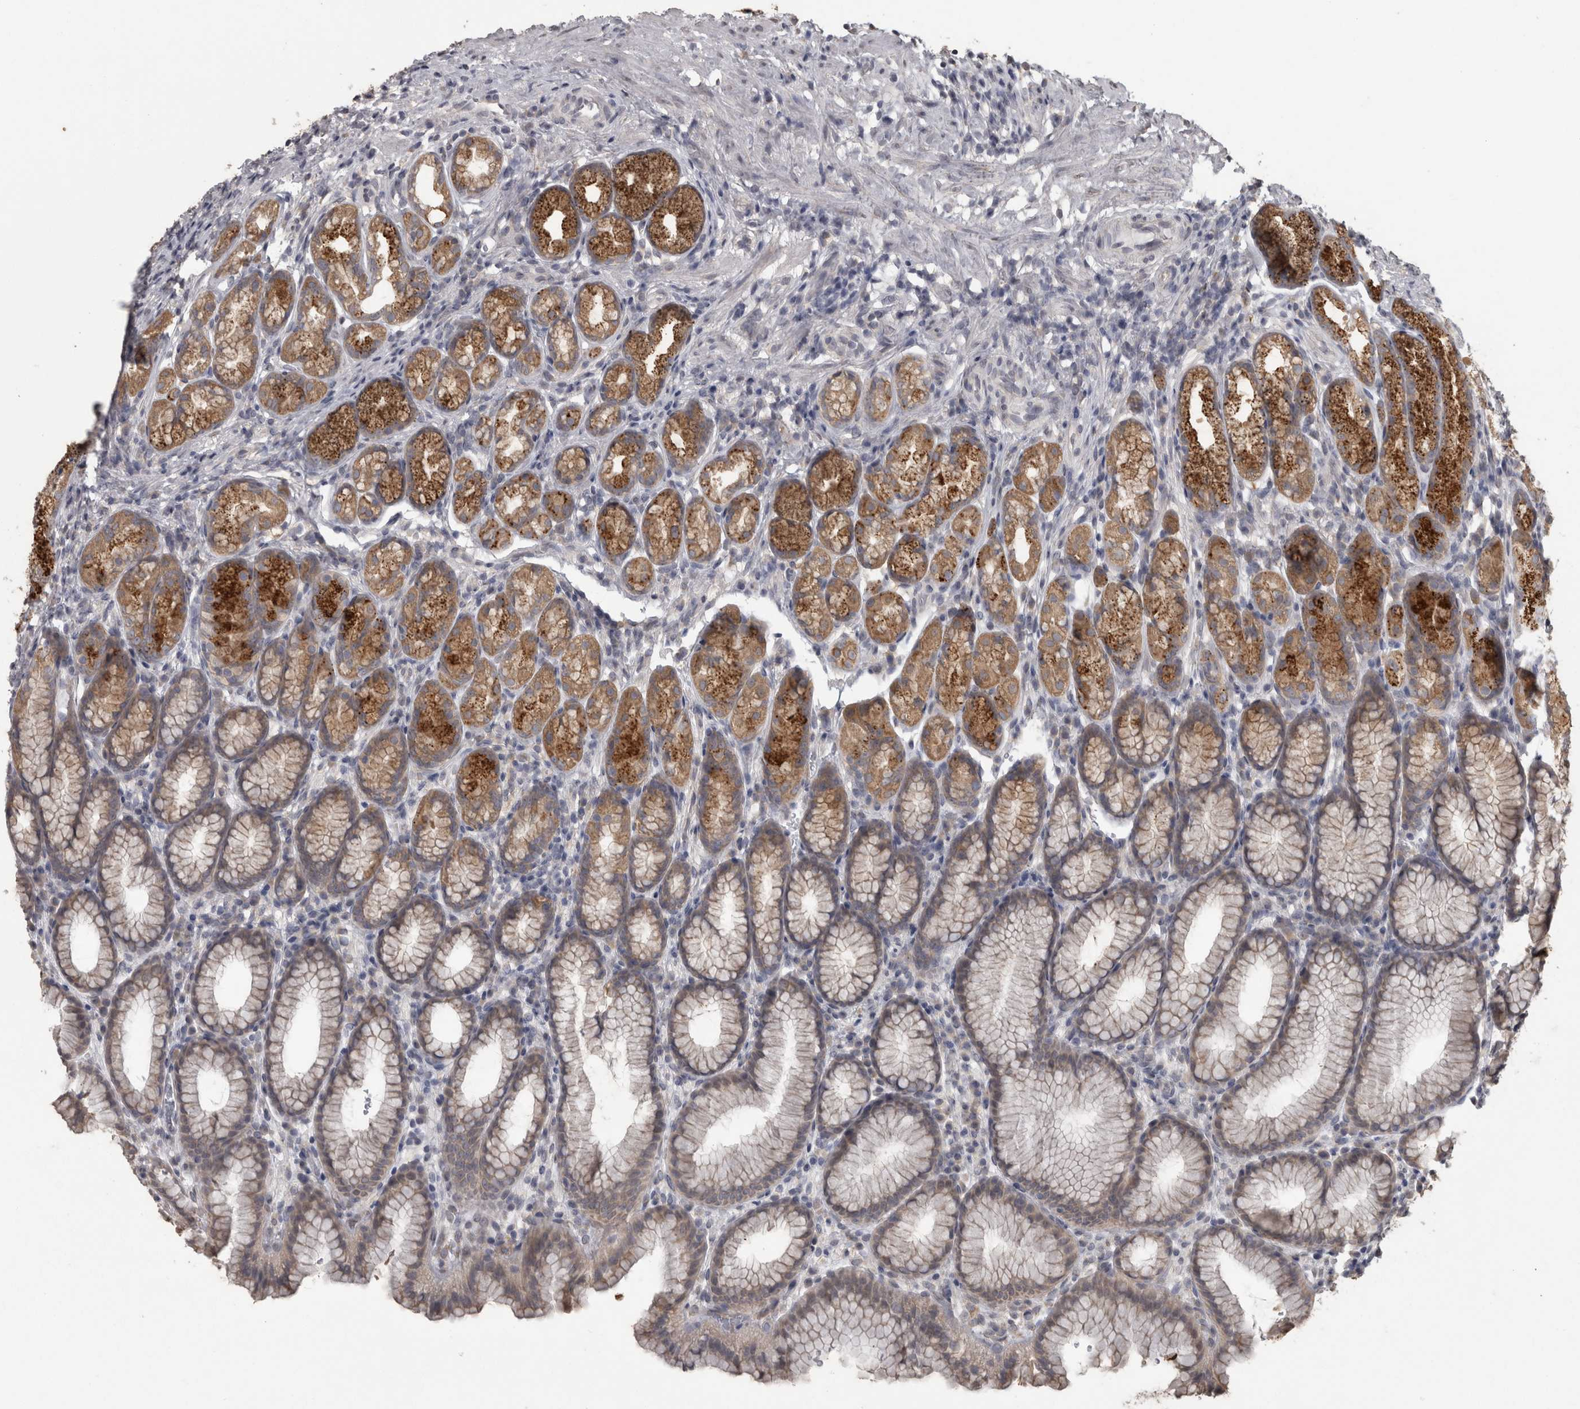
{"staining": {"intensity": "moderate", "quantity": ">75%", "location": "cytoplasmic/membranous"}, "tissue": "stomach", "cell_type": "Glandular cells", "image_type": "normal", "snomed": [{"axis": "morphology", "description": "Normal tissue, NOS"}, {"axis": "topography", "description": "Stomach"}], "caption": "Immunohistochemistry image of normal stomach: human stomach stained using IHC exhibits medium levels of moderate protein expression localized specifically in the cytoplasmic/membranous of glandular cells, appearing as a cytoplasmic/membranous brown color.", "gene": "RAB29", "patient": {"sex": "male", "age": 42}}